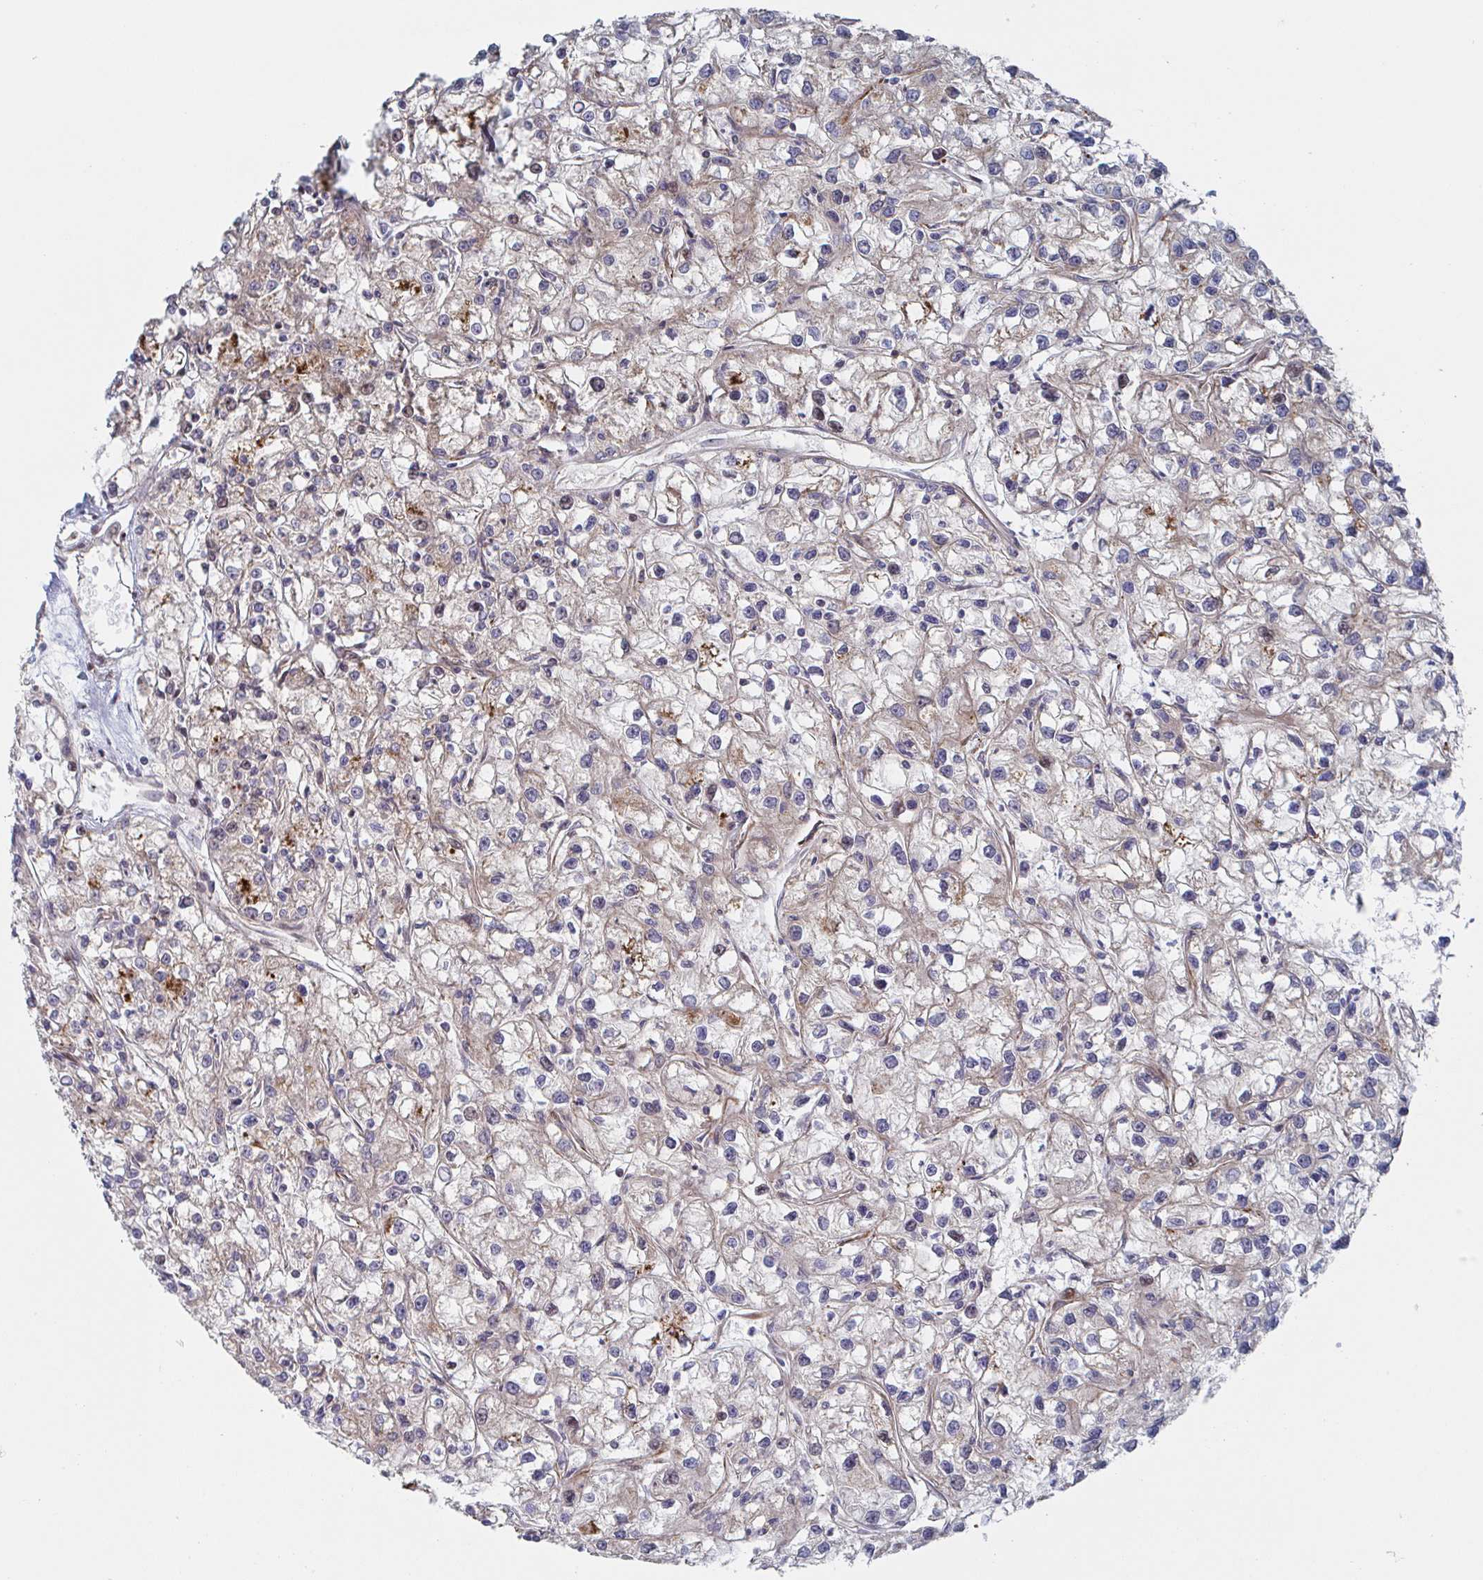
{"staining": {"intensity": "weak", "quantity": "<25%", "location": "cytoplasmic/membranous"}, "tissue": "renal cancer", "cell_type": "Tumor cells", "image_type": "cancer", "snomed": [{"axis": "morphology", "description": "Adenocarcinoma, NOS"}, {"axis": "topography", "description": "Kidney"}], "caption": "The immunohistochemistry (IHC) photomicrograph has no significant positivity in tumor cells of renal adenocarcinoma tissue.", "gene": "DVL3", "patient": {"sex": "female", "age": 59}}